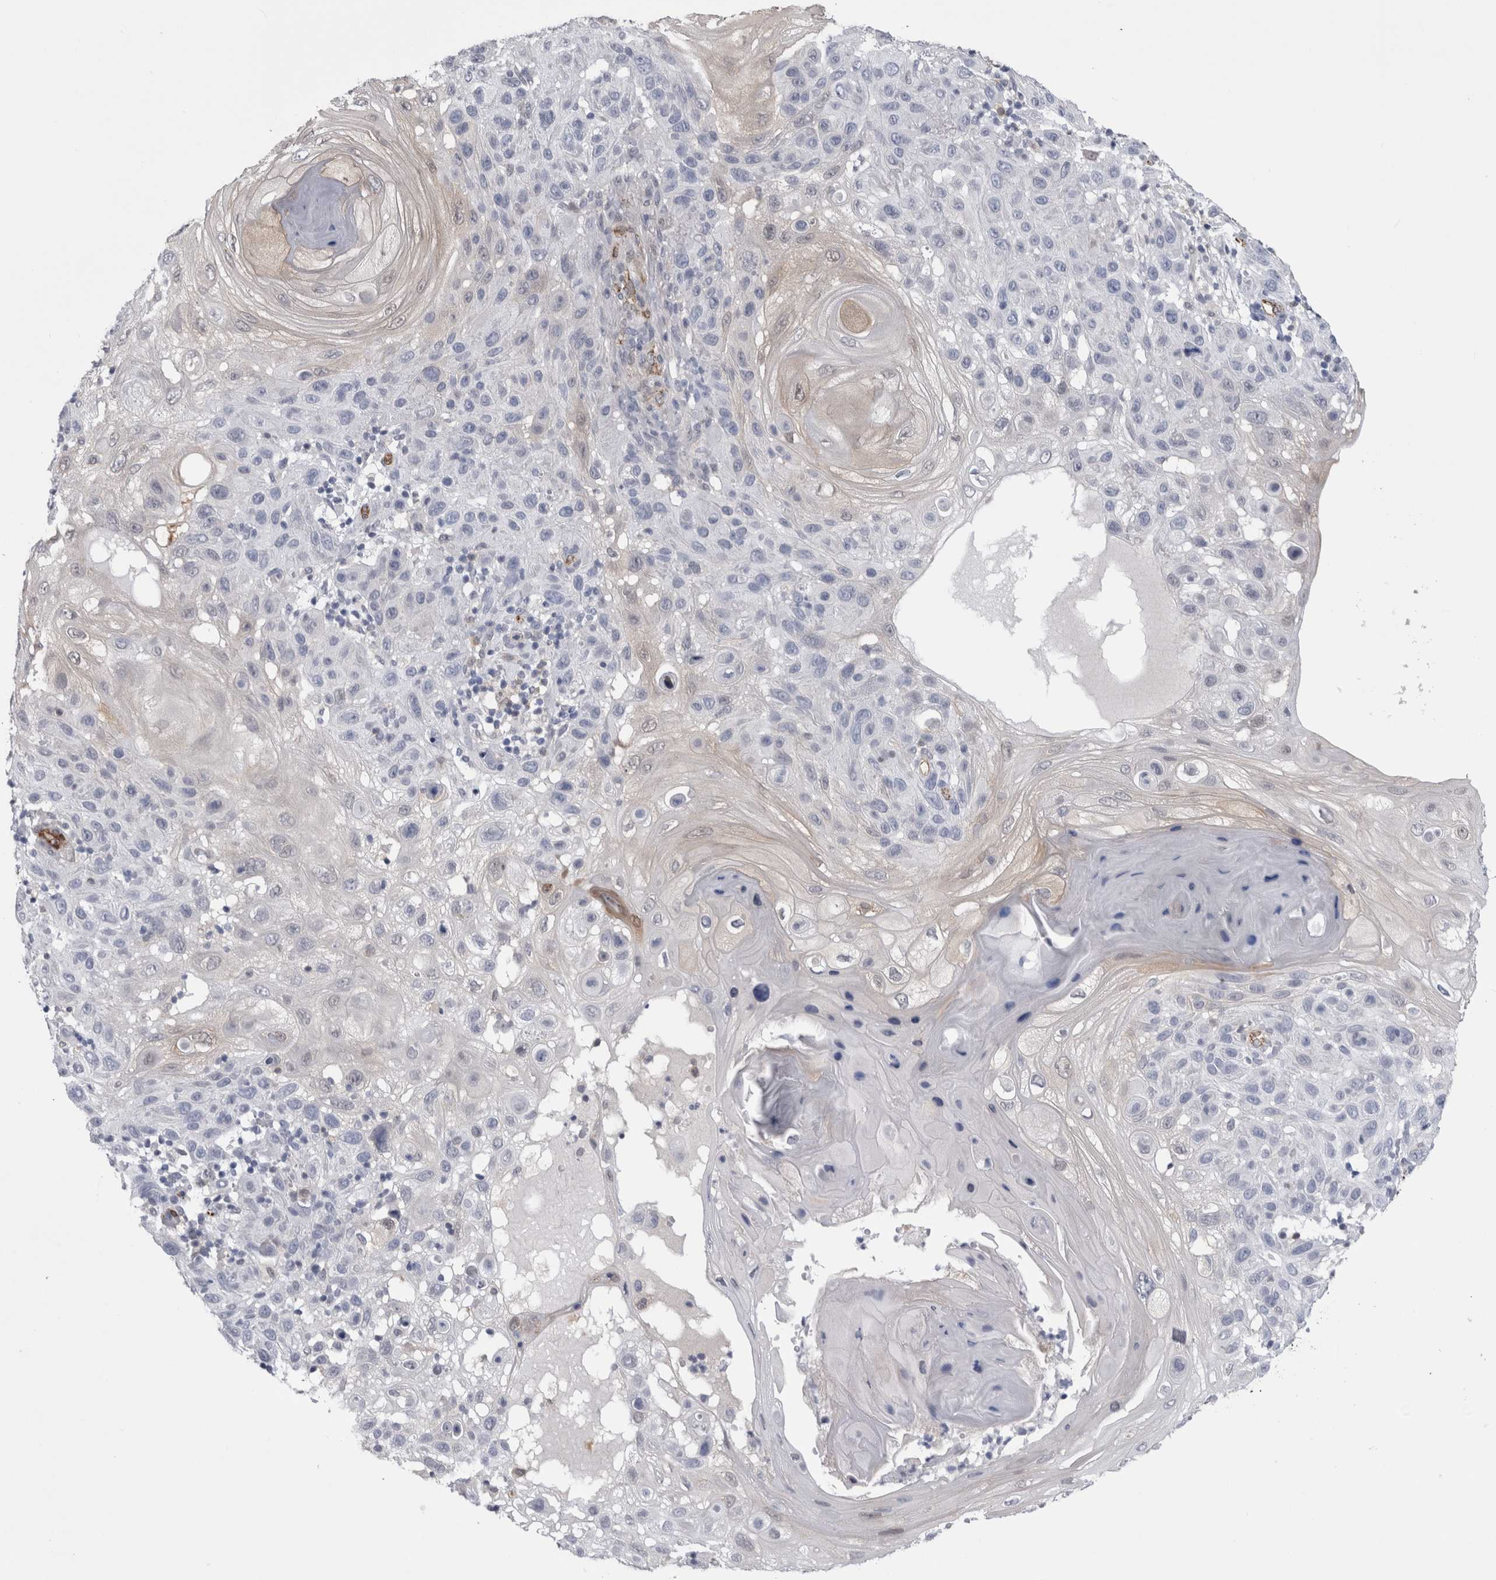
{"staining": {"intensity": "weak", "quantity": "25%-75%", "location": "cytoplasmic/membranous"}, "tissue": "skin cancer", "cell_type": "Tumor cells", "image_type": "cancer", "snomed": [{"axis": "morphology", "description": "Normal tissue, NOS"}, {"axis": "morphology", "description": "Squamous cell carcinoma, NOS"}, {"axis": "topography", "description": "Skin"}], "caption": "High-magnification brightfield microscopy of squamous cell carcinoma (skin) stained with DAB (brown) and counterstained with hematoxylin (blue). tumor cells exhibit weak cytoplasmic/membranous expression is identified in approximately25%-75% of cells.", "gene": "ACOT7", "patient": {"sex": "female", "age": 96}}